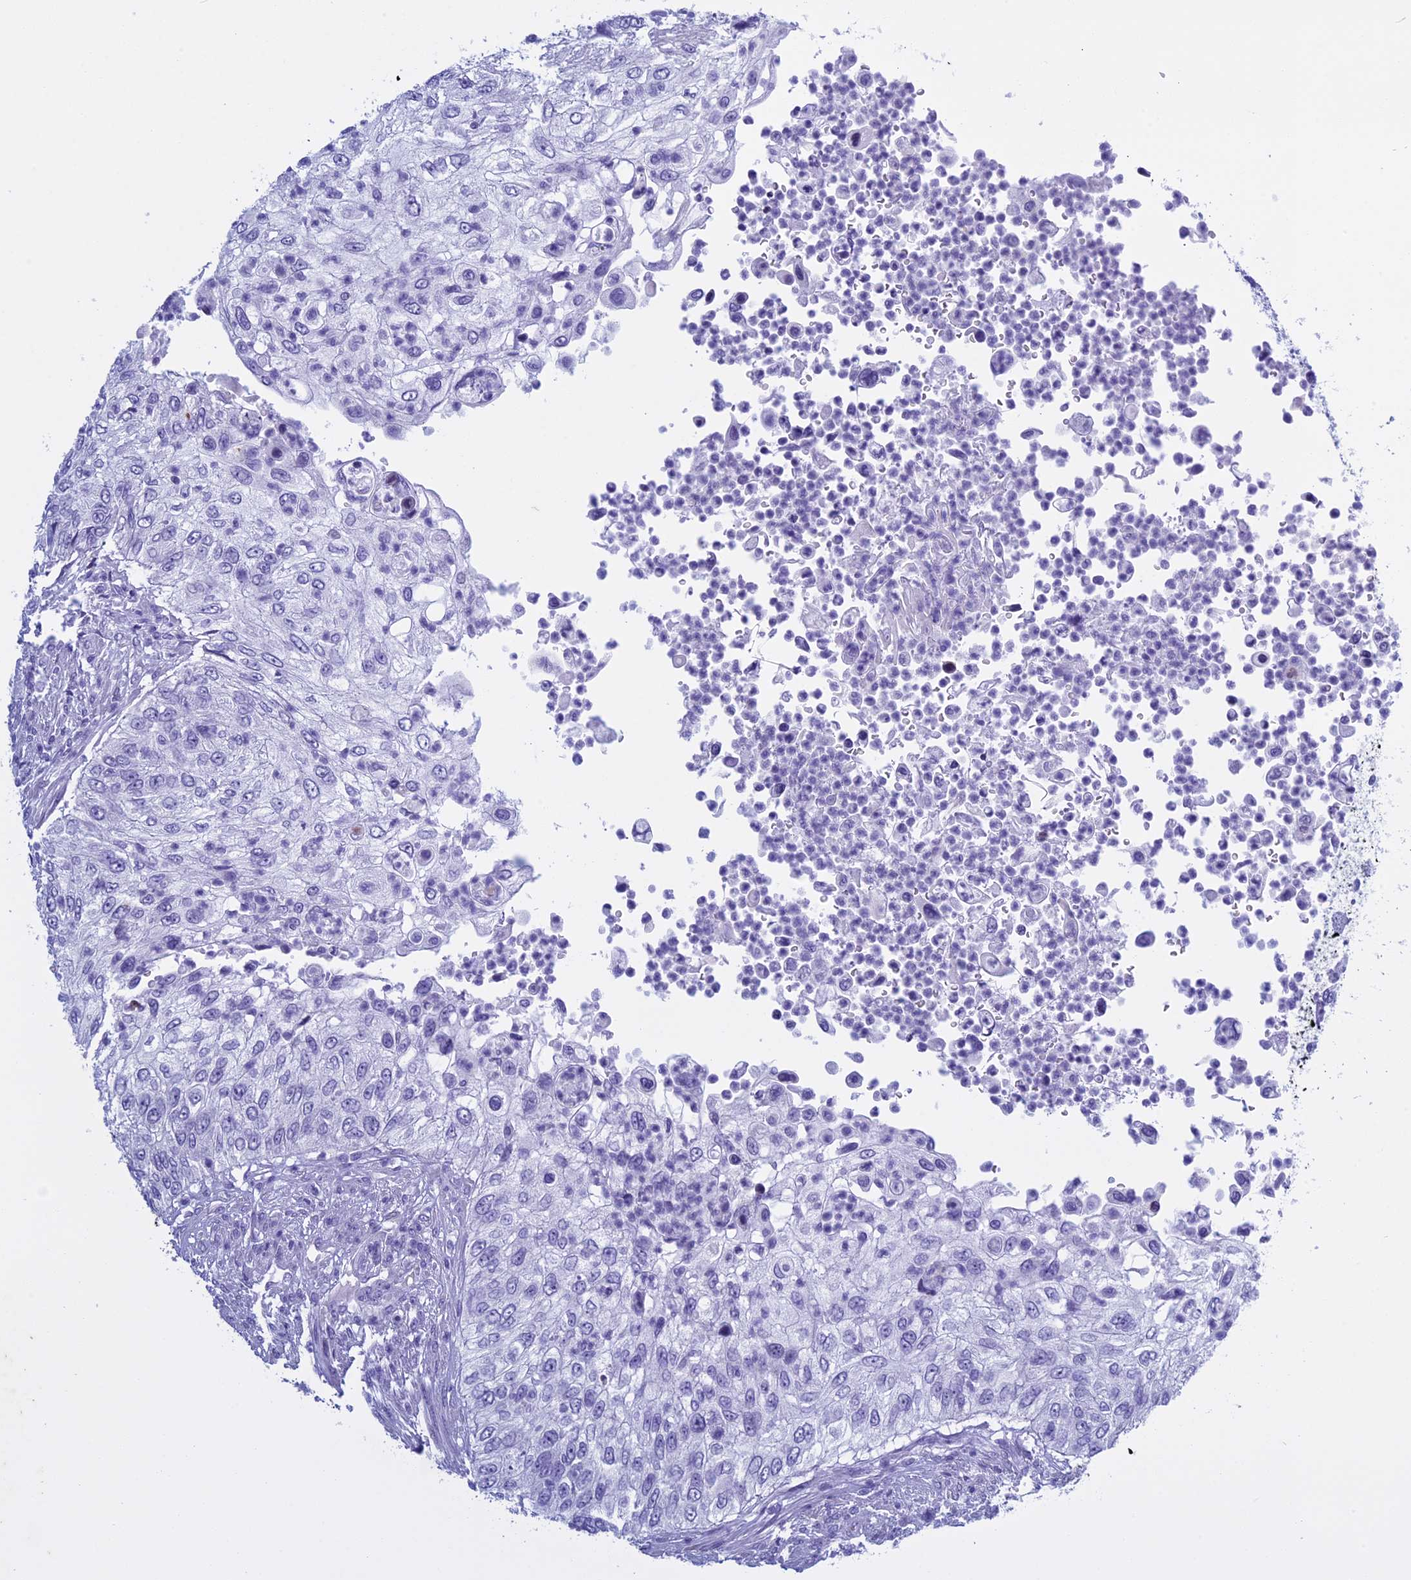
{"staining": {"intensity": "negative", "quantity": "none", "location": "none"}, "tissue": "urothelial cancer", "cell_type": "Tumor cells", "image_type": "cancer", "snomed": [{"axis": "morphology", "description": "Urothelial carcinoma, High grade"}, {"axis": "topography", "description": "Urinary bladder"}], "caption": "Tumor cells show no significant positivity in high-grade urothelial carcinoma.", "gene": "KCTD21", "patient": {"sex": "female", "age": 60}}